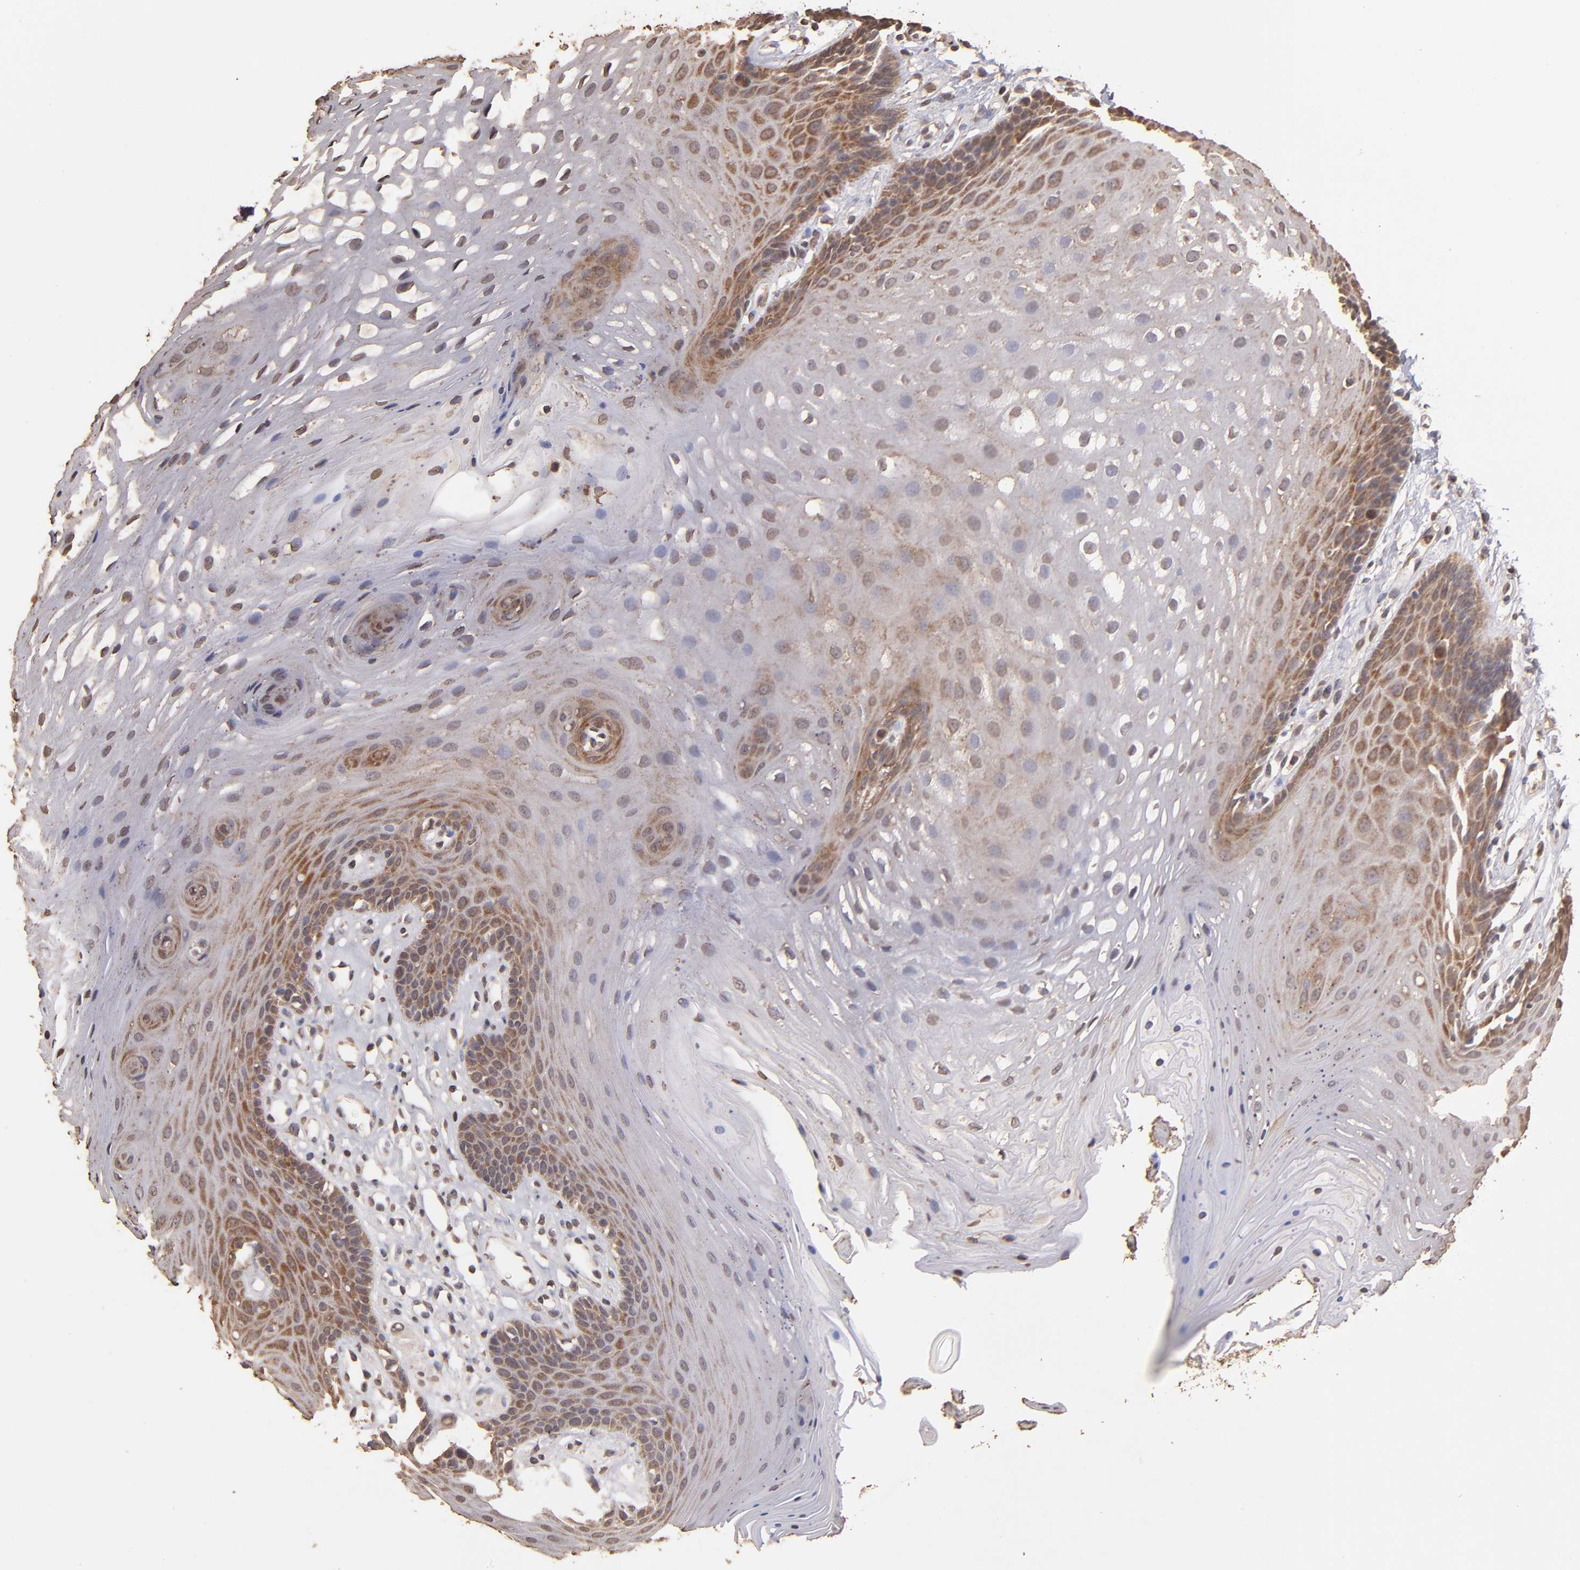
{"staining": {"intensity": "moderate", "quantity": "25%-75%", "location": "cytoplasmic/membranous"}, "tissue": "oral mucosa", "cell_type": "Squamous epithelial cells", "image_type": "normal", "snomed": [{"axis": "morphology", "description": "Normal tissue, NOS"}, {"axis": "topography", "description": "Oral tissue"}], "caption": "Immunohistochemical staining of normal human oral mucosa reveals medium levels of moderate cytoplasmic/membranous expression in about 25%-75% of squamous epithelial cells.", "gene": "OPHN1", "patient": {"sex": "male", "age": 62}}